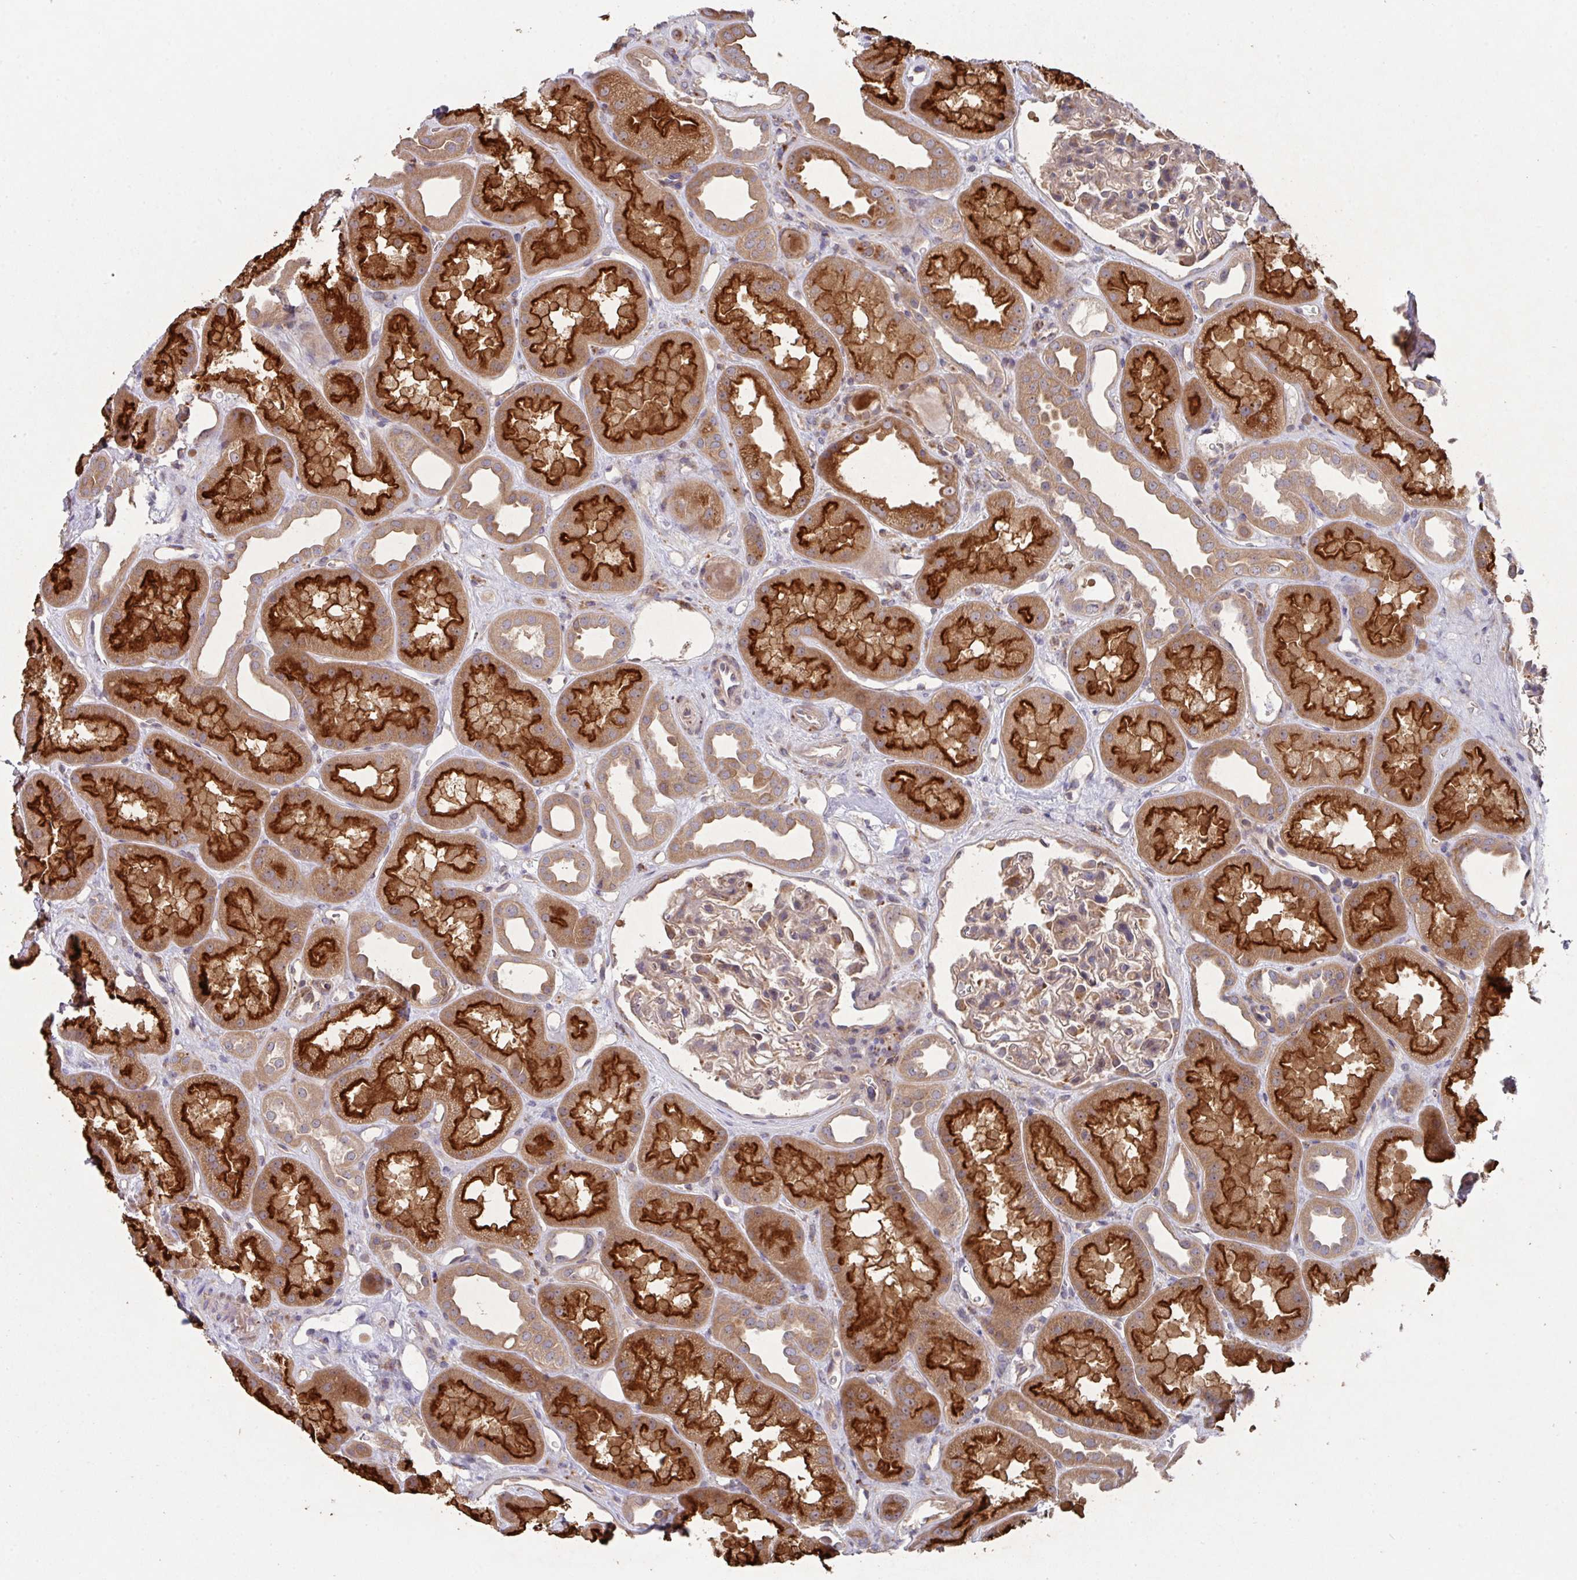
{"staining": {"intensity": "negative", "quantity": "none", "location": "none"}, "tissue": "kidney", "cell_type": "Cells in glomeruli", "image_type": "normal", "snomed": [{"axis": "morphology", "description": "Normal tissue, NOS"}, {"axis": "topography", "description": "Kidney"}], "caption": "The photomicrograph demonstrates no staining of cells in glomeruli in unremarkable kidney. (DAB (3,3'-diaminobenzidine) immunohistochemistry, high magnification).", "gene": "TRIM14", "patient": {"sex": "male", "age": 61}}